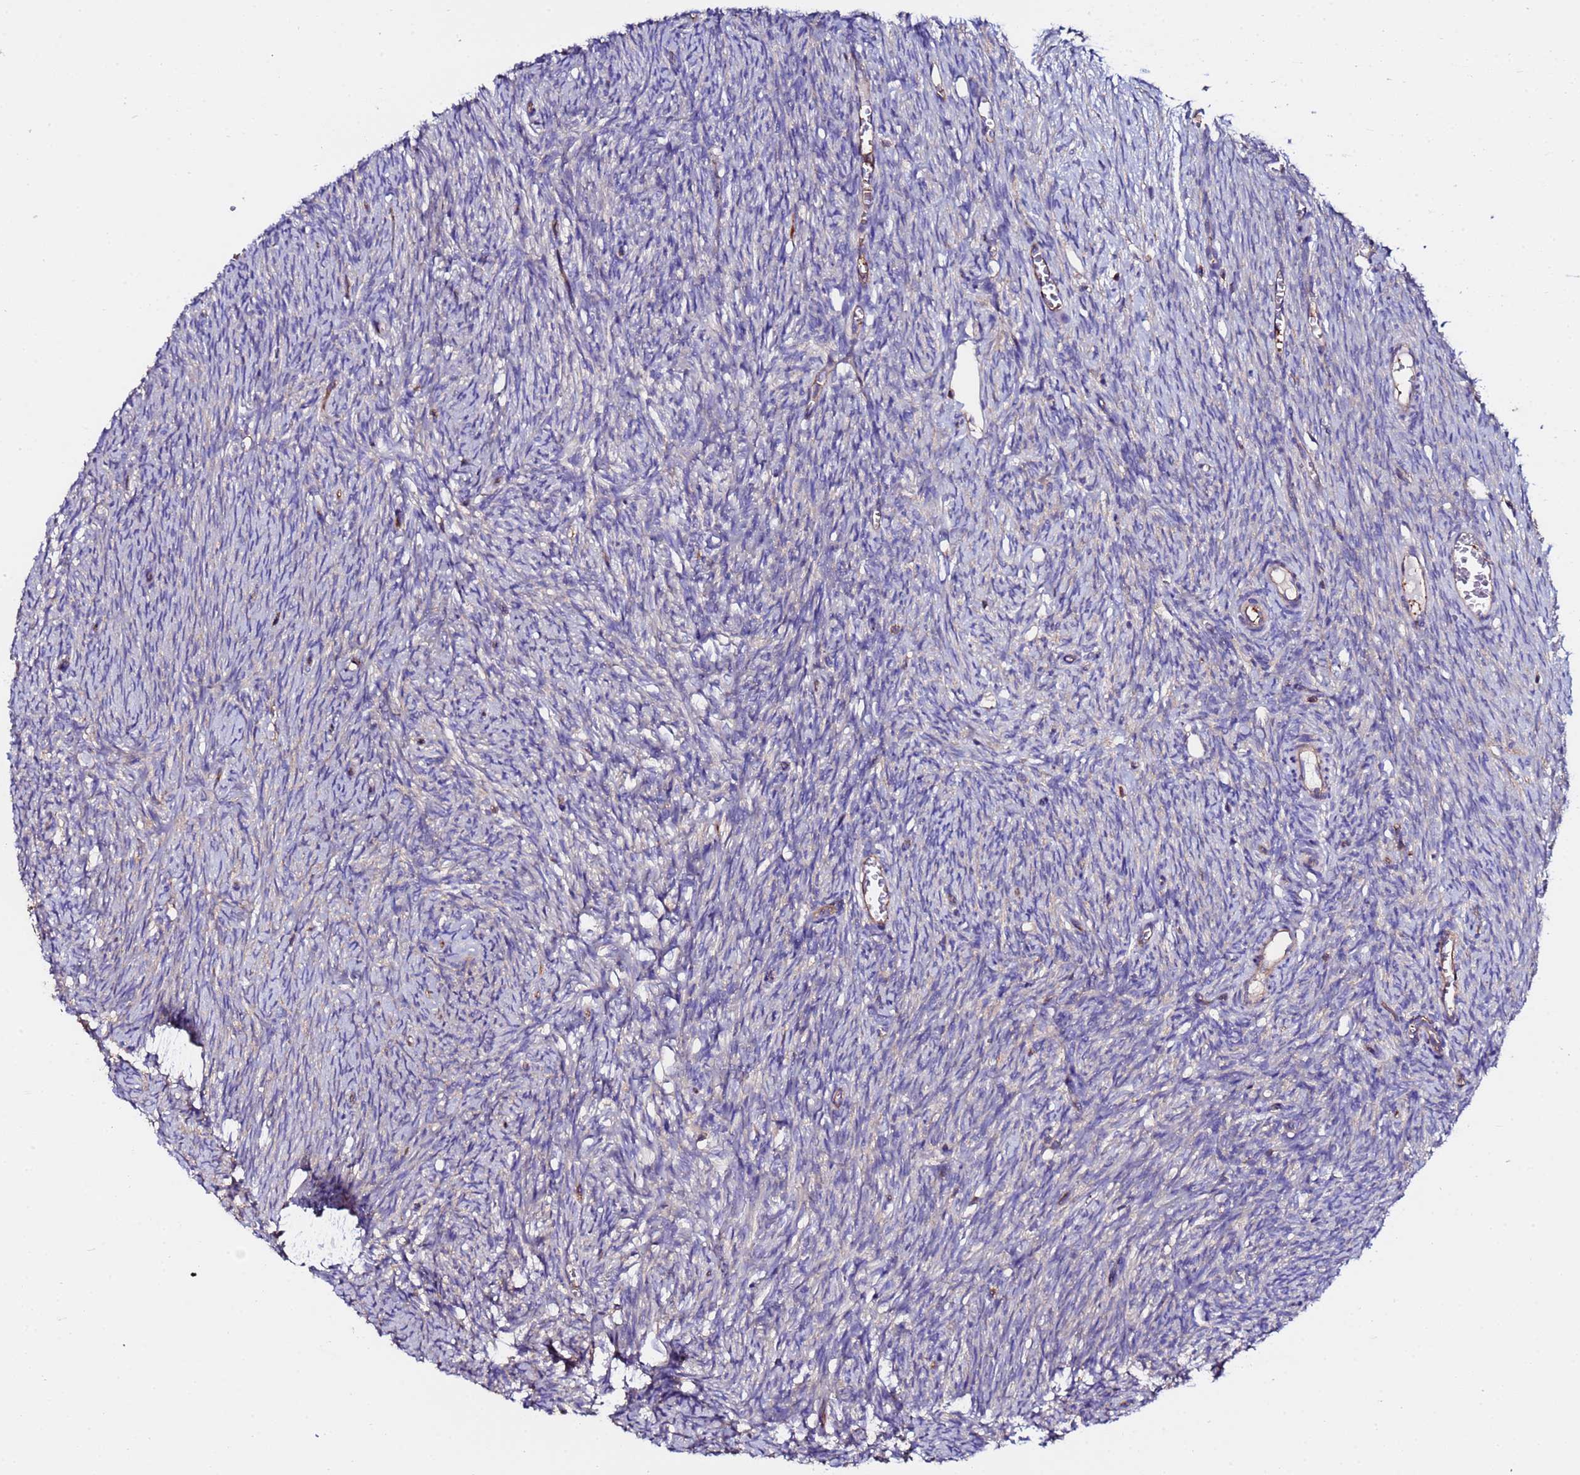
{"staining": {"intensity": "negative", "quantity": "none", "location": "none"}, "tissue": "ovary", "cell_type": "Ovarian stroma cells", "image_type": "normal", "snomed": [{"axis": "morphology", "description": "Normal tissue, NOS"}, {"axis": "topography", "description": "Ovary"}], "caption": "The image reveals no staining of ovarian stroma cells in normal ovary.", "gene": "POTEE", "patient": {"sex": "female", "age": 44}}